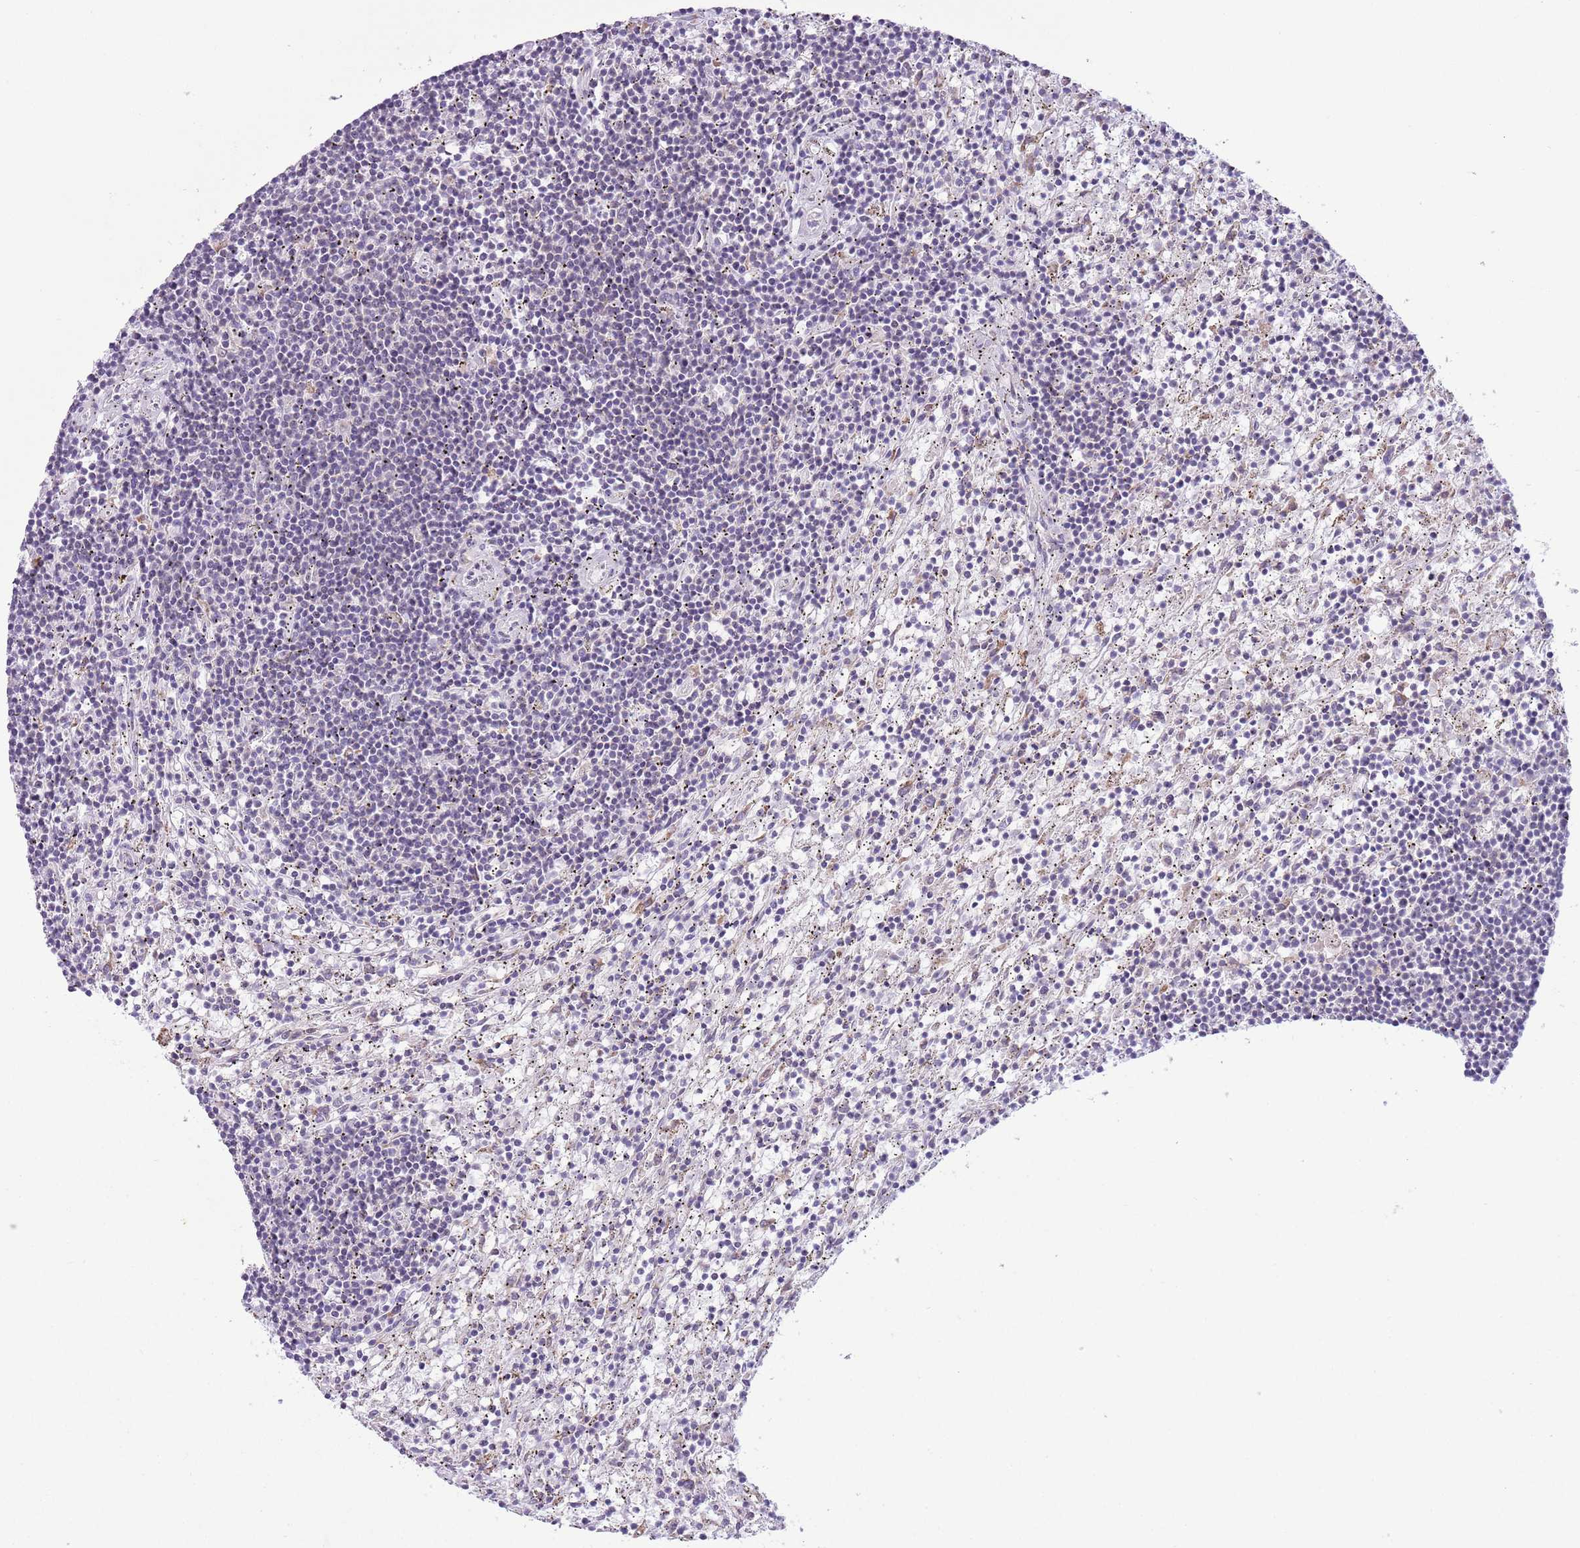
{"staining": {"intensity": "negative", "quantity": "none", "location": "none"}, "tissue": "lymphoma", "cell_type": "Tumor cells", "image_type": "cancer", "snomed": [{"axis": "morphology", "description": "Malignant lymphoma, non-Hodgkin's type, Low grade"}, {"axis": "topography", "description": "Spleen"}], "caption": "This is an immunohistochemistry image of human low-grade malignant lymphoma, non-Hodgkin's type. There is no positivity in tumor cells.", "gene": "ZNF576", "patient": {"sex": "male", "age": 76}}